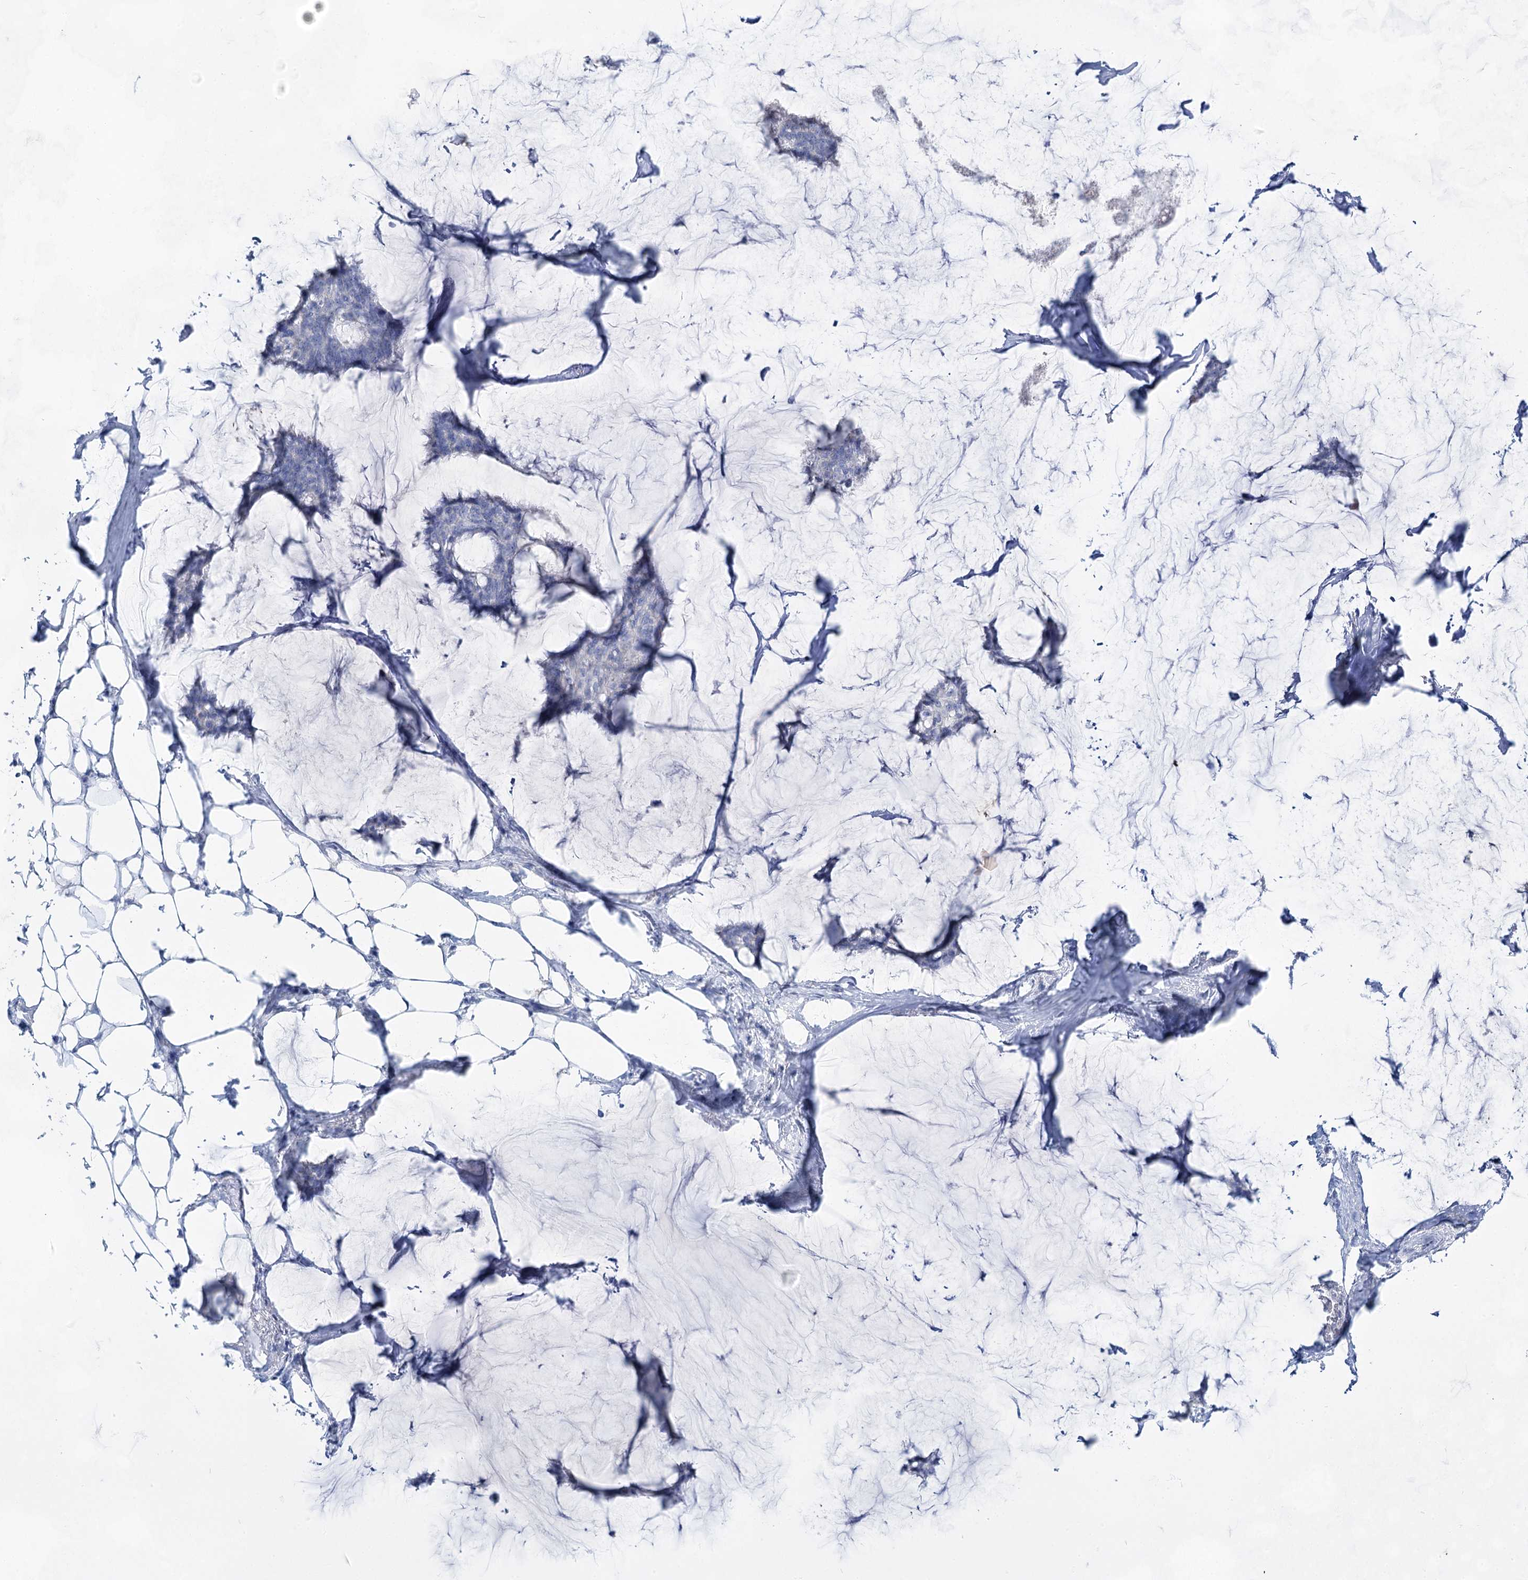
{"staining": {"intensity": "negative", "quantity": "none", "location": "none"}, "tissue": "breast cancer", "cell_type": "Tumor cells", "image_type": "cancer", "snomed": [{"axis": "morphology", "description": "Duct carcinoma"}, {"axis": "topography", "description": "Breast"}], "caption": "Micrograph shows no protein staining in tumor cells of breast cancer (infiltrating ductal carcinoma) tissue.", "gene": "ACRV1", "patient": {"sex": "female", "age": 93}}